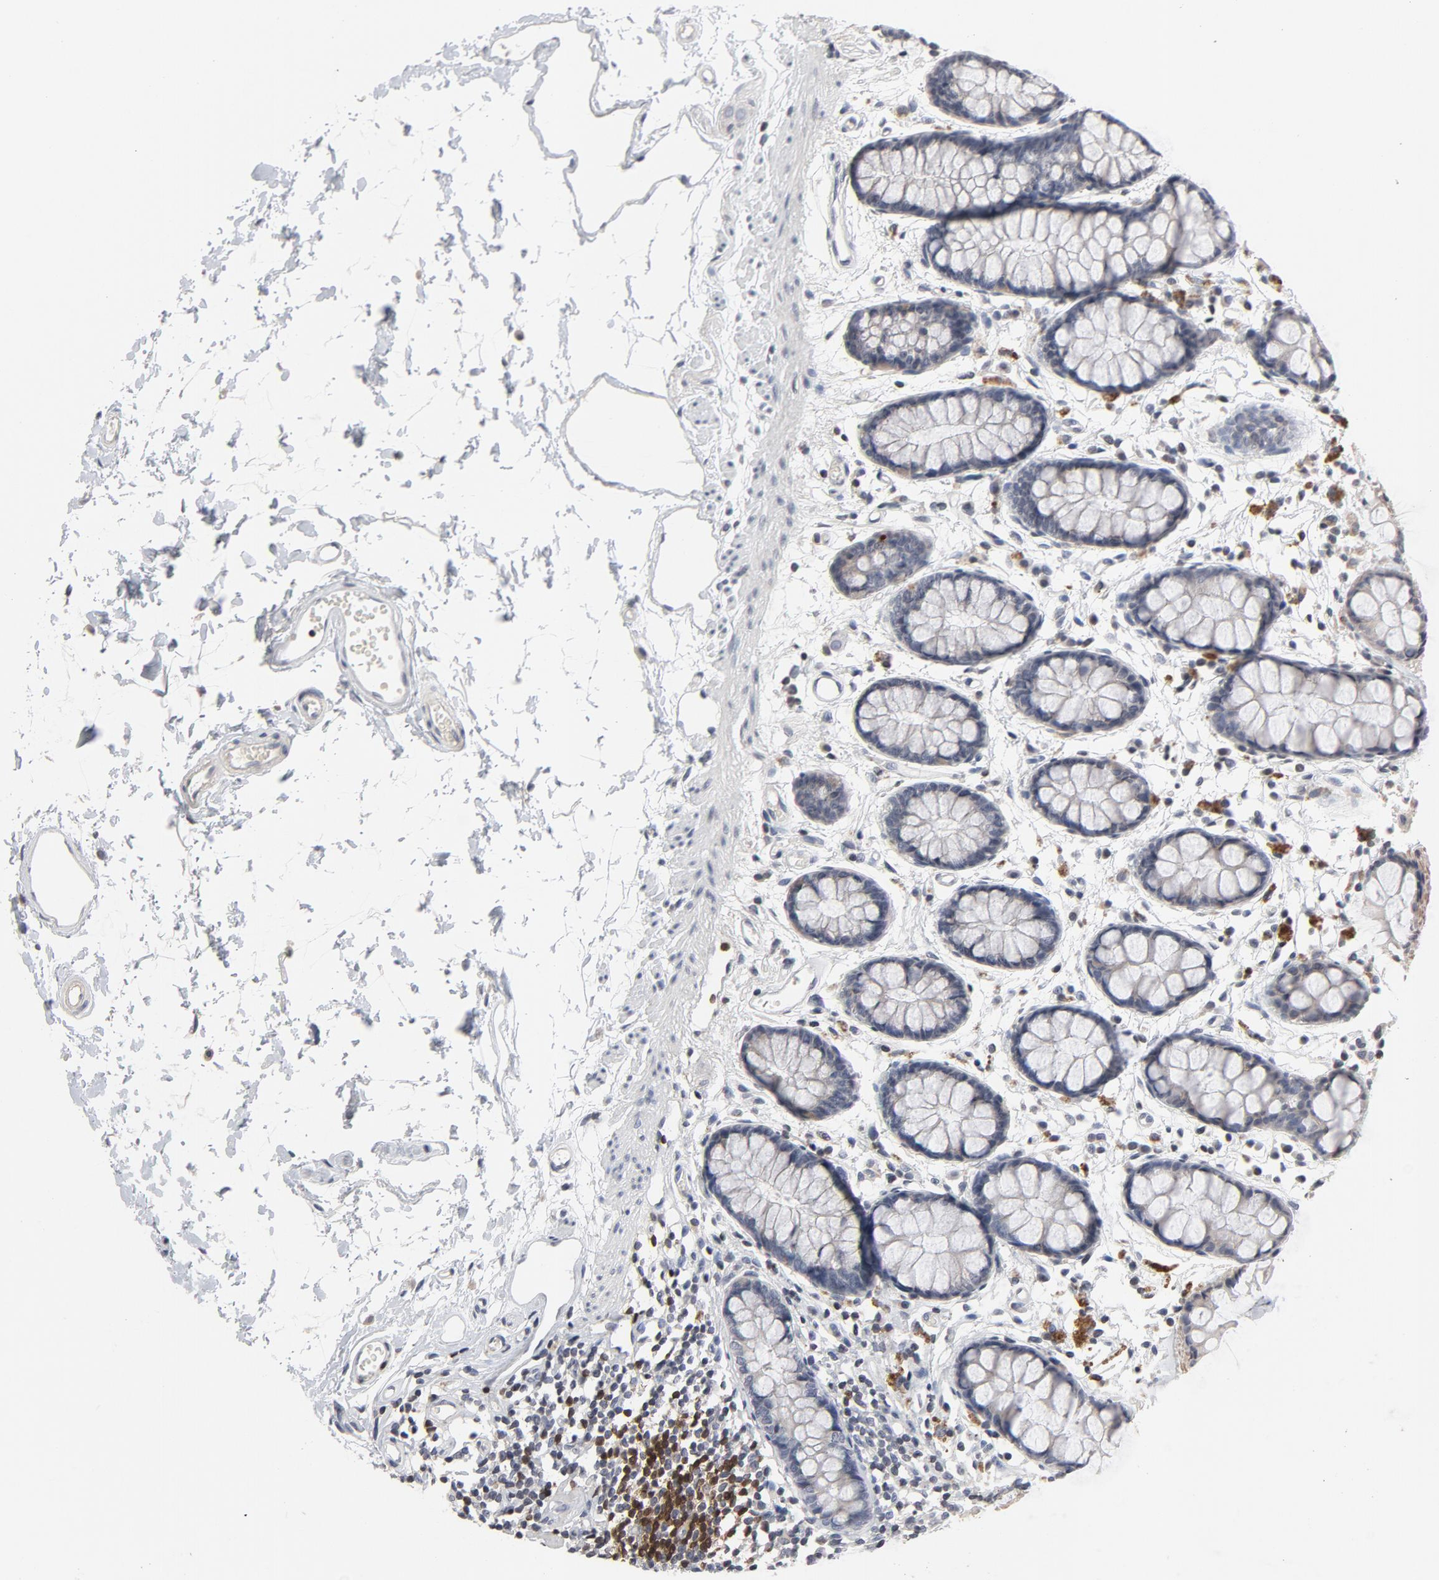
{"staining": {"intensity": "negative", "quantity": "none", "location": "none"}, "tissue": "rectum", "cell_type": "Glandular cells", "image_type": "normal", "snomed": [{"axis": "morphology", "description": "Normal tissue, NOS"}, {"axis": "topography", "description": "Rectum"}], "caption": "Glandular cells show no significant protein positivity in unremarkable rectum. (DAB IHC, high magnification).", "gene": "TCL1A", "patient": {"sex": "female", "age": 66}}